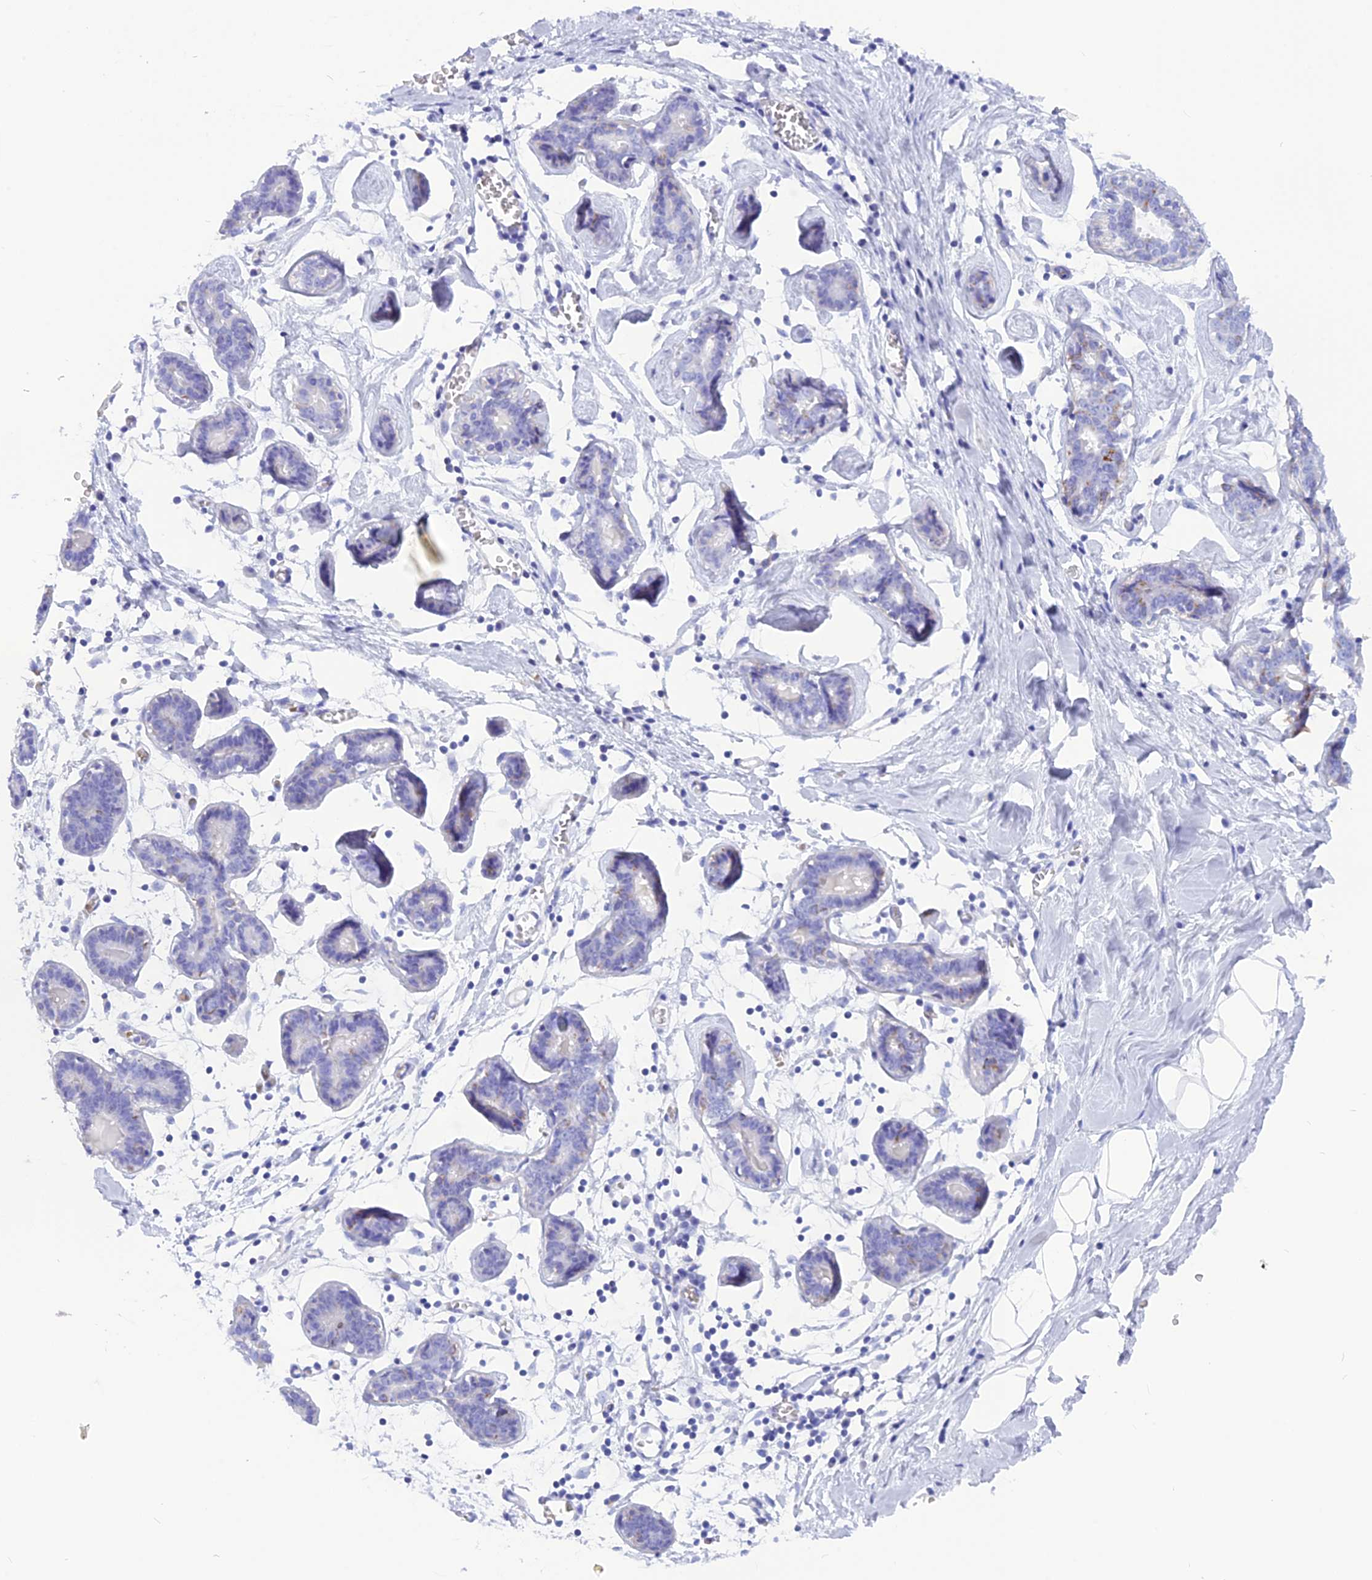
{"staining": {"intensity": "negative", "quantity": "none", "location": "none"}, "tissue": "breast", "cell_type": "Adipocytes", "image_type": "normal", "snomed": [{"axis": "morphology", "description": "Normal tissue, NOS"}, {"axis": "topography", "description": "Breast"}], "caption": "The histopathology image demonstrates no staining of adipocytes in benign breast.", "gene": "GLYATL1B", "patient": {"sex": "female", "age": 27}}